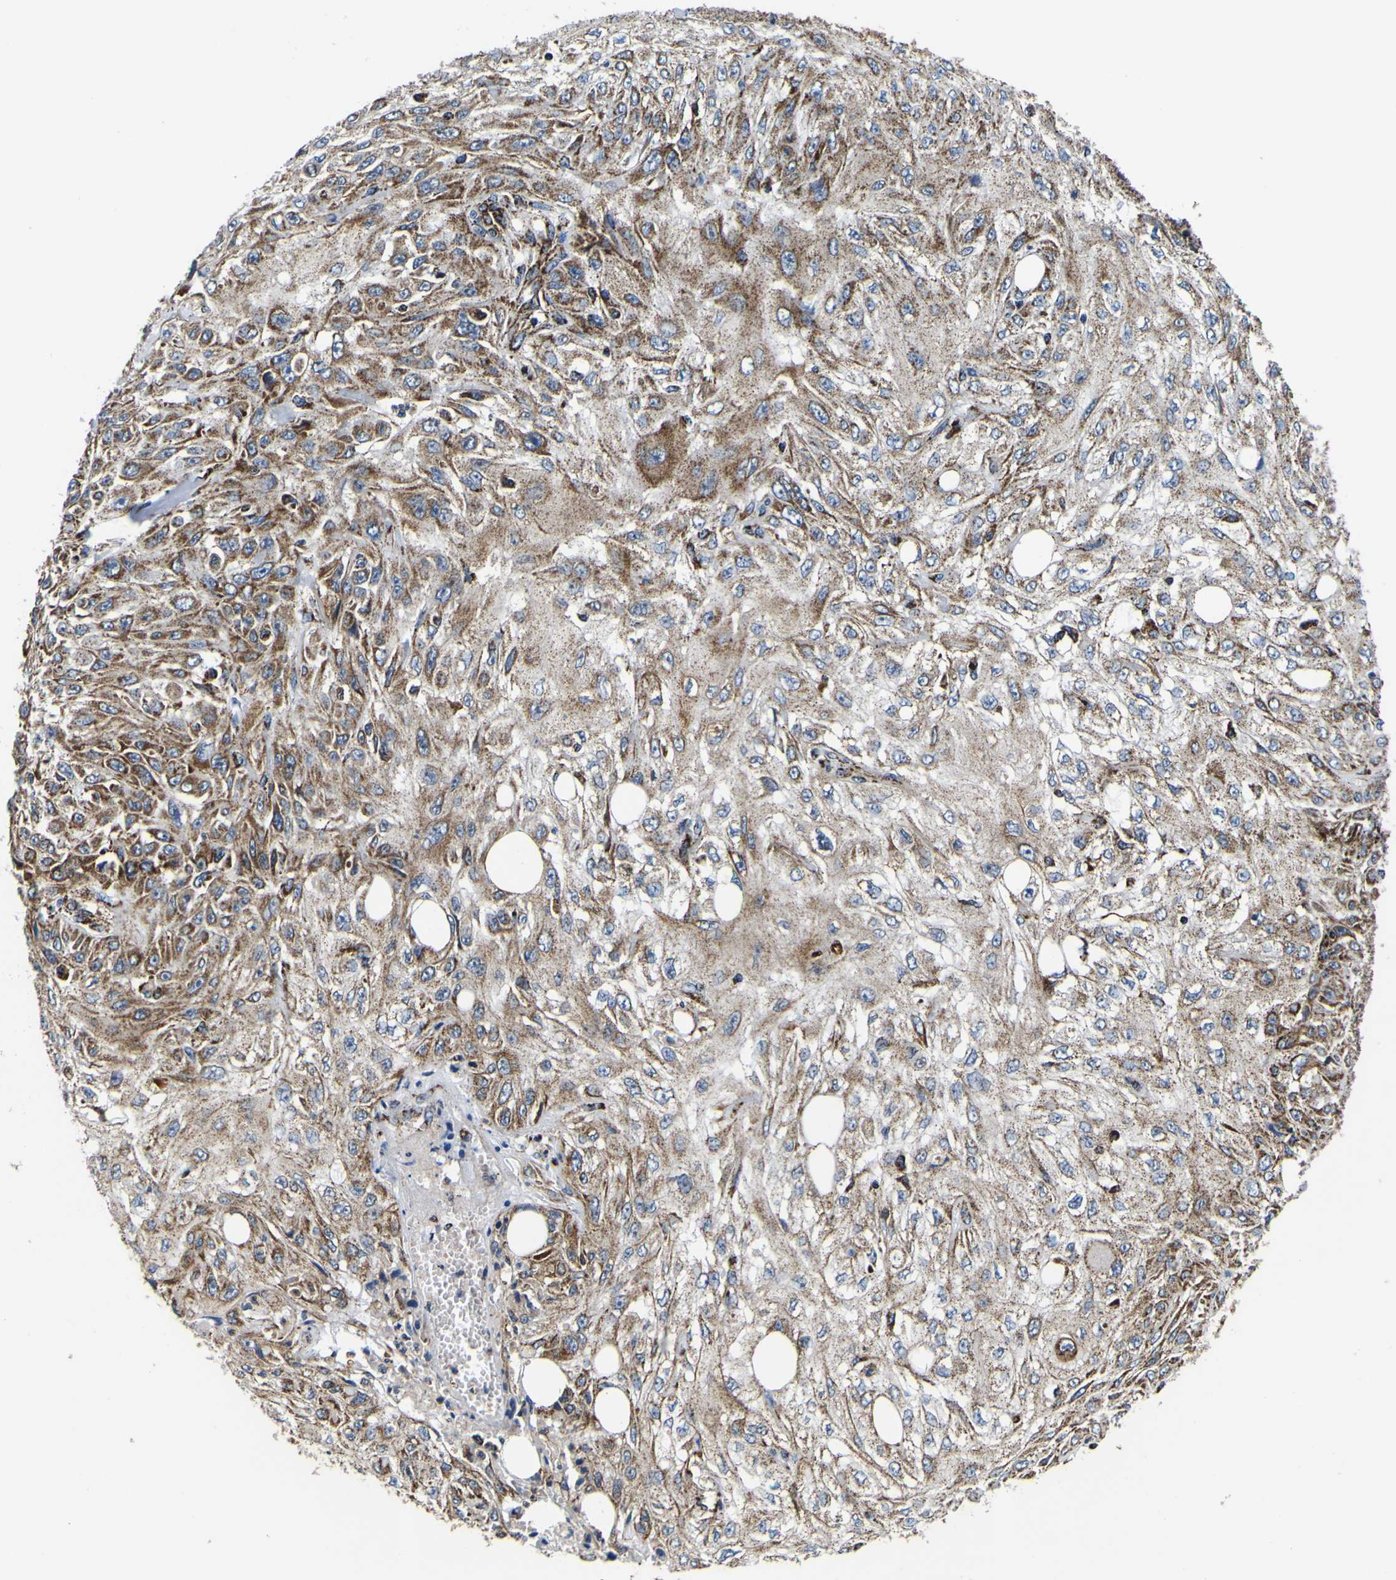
{"staining": {"intensity": "moderate", "quantity": ">75%", "location": "cytoplasmic/membranous"}, "tissue": "skin cancer", "cell_type": "Tumor cells", "image_type": "cancer", "snomed": [{"axis": "morphology", "description": "Squamous cell carcinoma, NOS"}, {"axis": "topography", "description": "Skin"}], "caption": "Tumor cells display moderate cytoplasmic/membranous positivity in approximately >75% of cells in skin cancer (squamous cell carcinoma).", "gene": "PTRH2", "patient": {"sex": "male", "age": 75}}